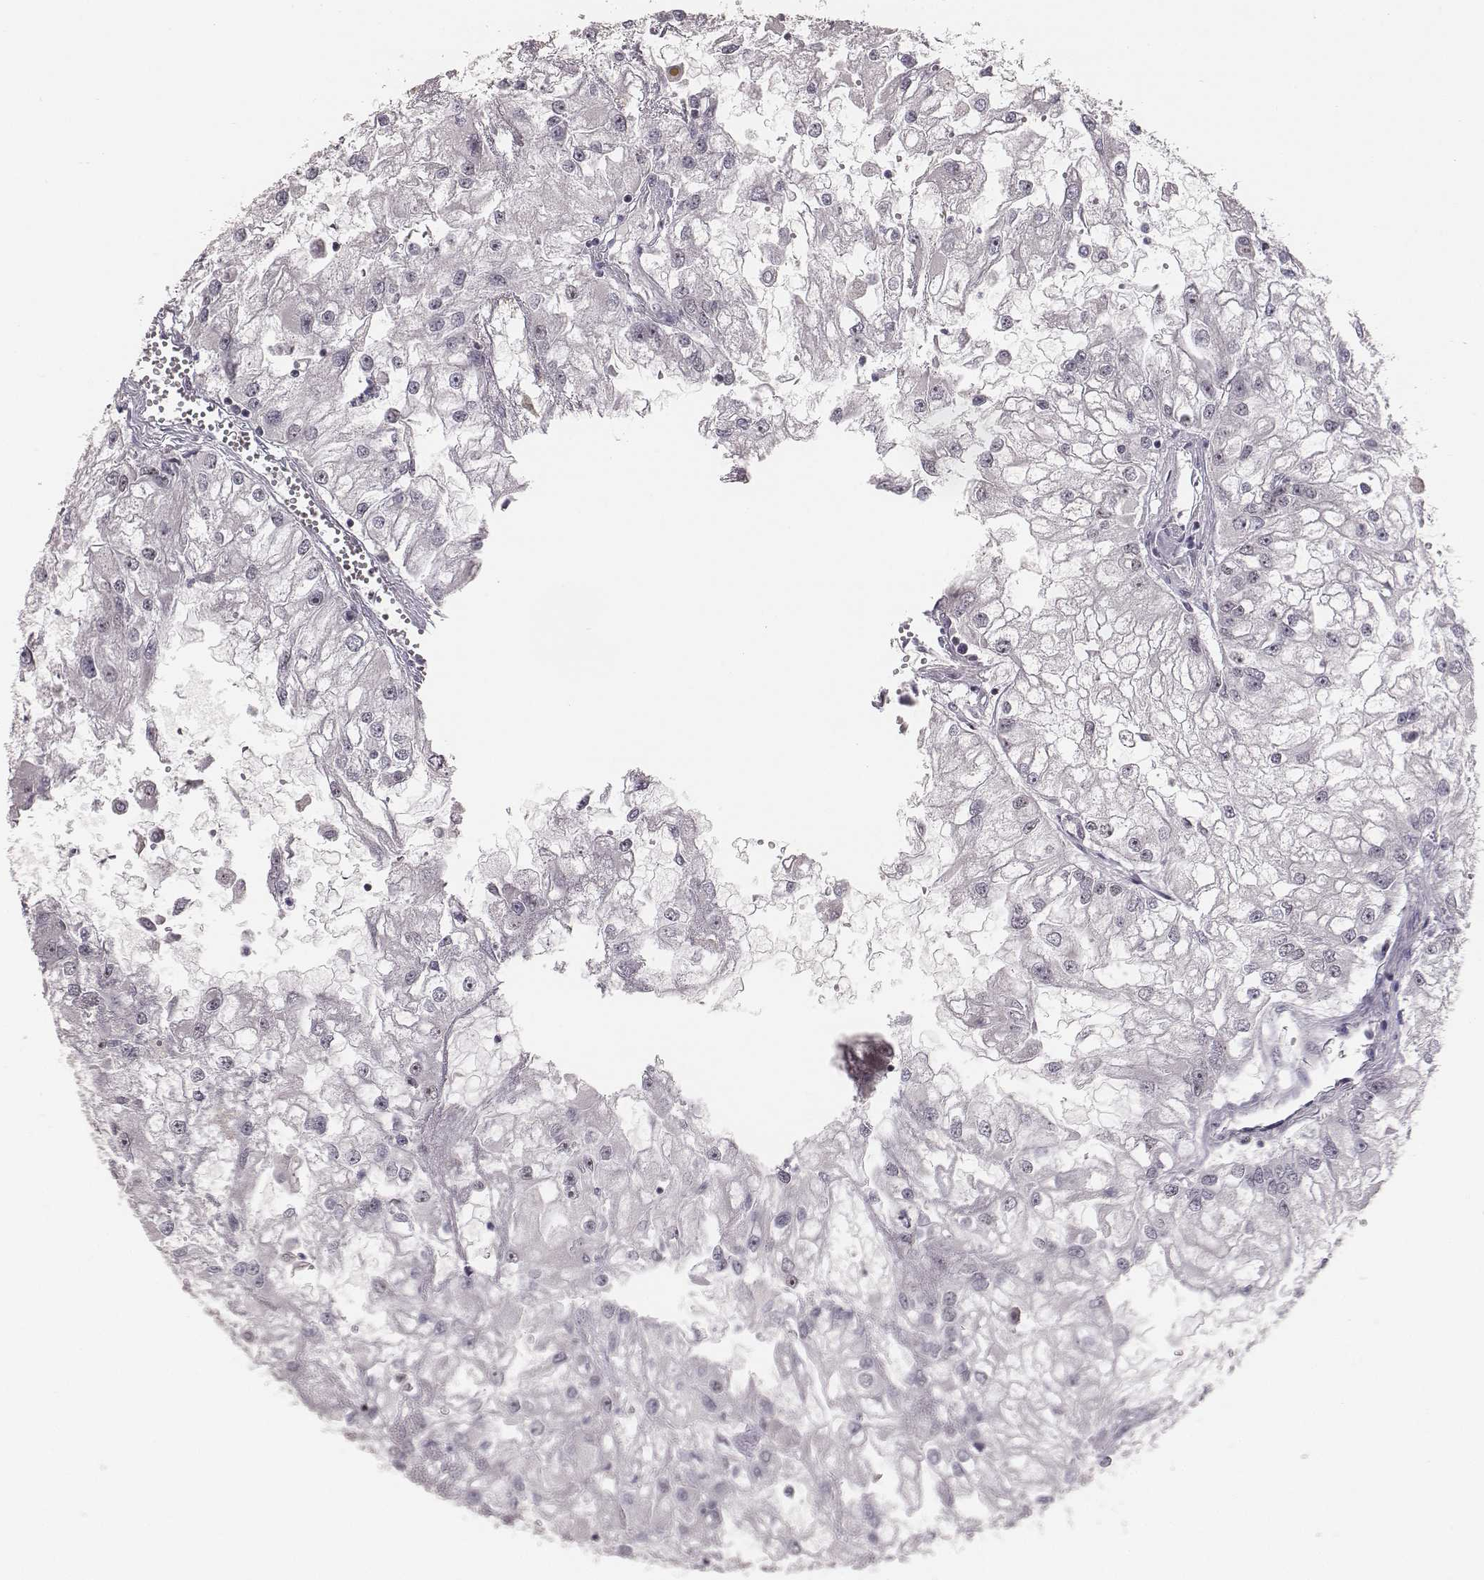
{"staining": {"intensity": "negative", "quantity": "none", "location": "none"}, "tissue": "renal cancer", "cell_type": "Tumor cells", "image_type": "cancer", "snomed": [{"axis": "morphology", "description": "Adenocarcinoma, NOS"}, {"axis": "topography", "description": "Kidney"}], "caption": "Protein analysis of renal cancer demonstrates no significant expression in tumor cells. (DAB IHC, high magnification).", "gene": "NIFK", "patient": {"sex": "male", "age": 59}}